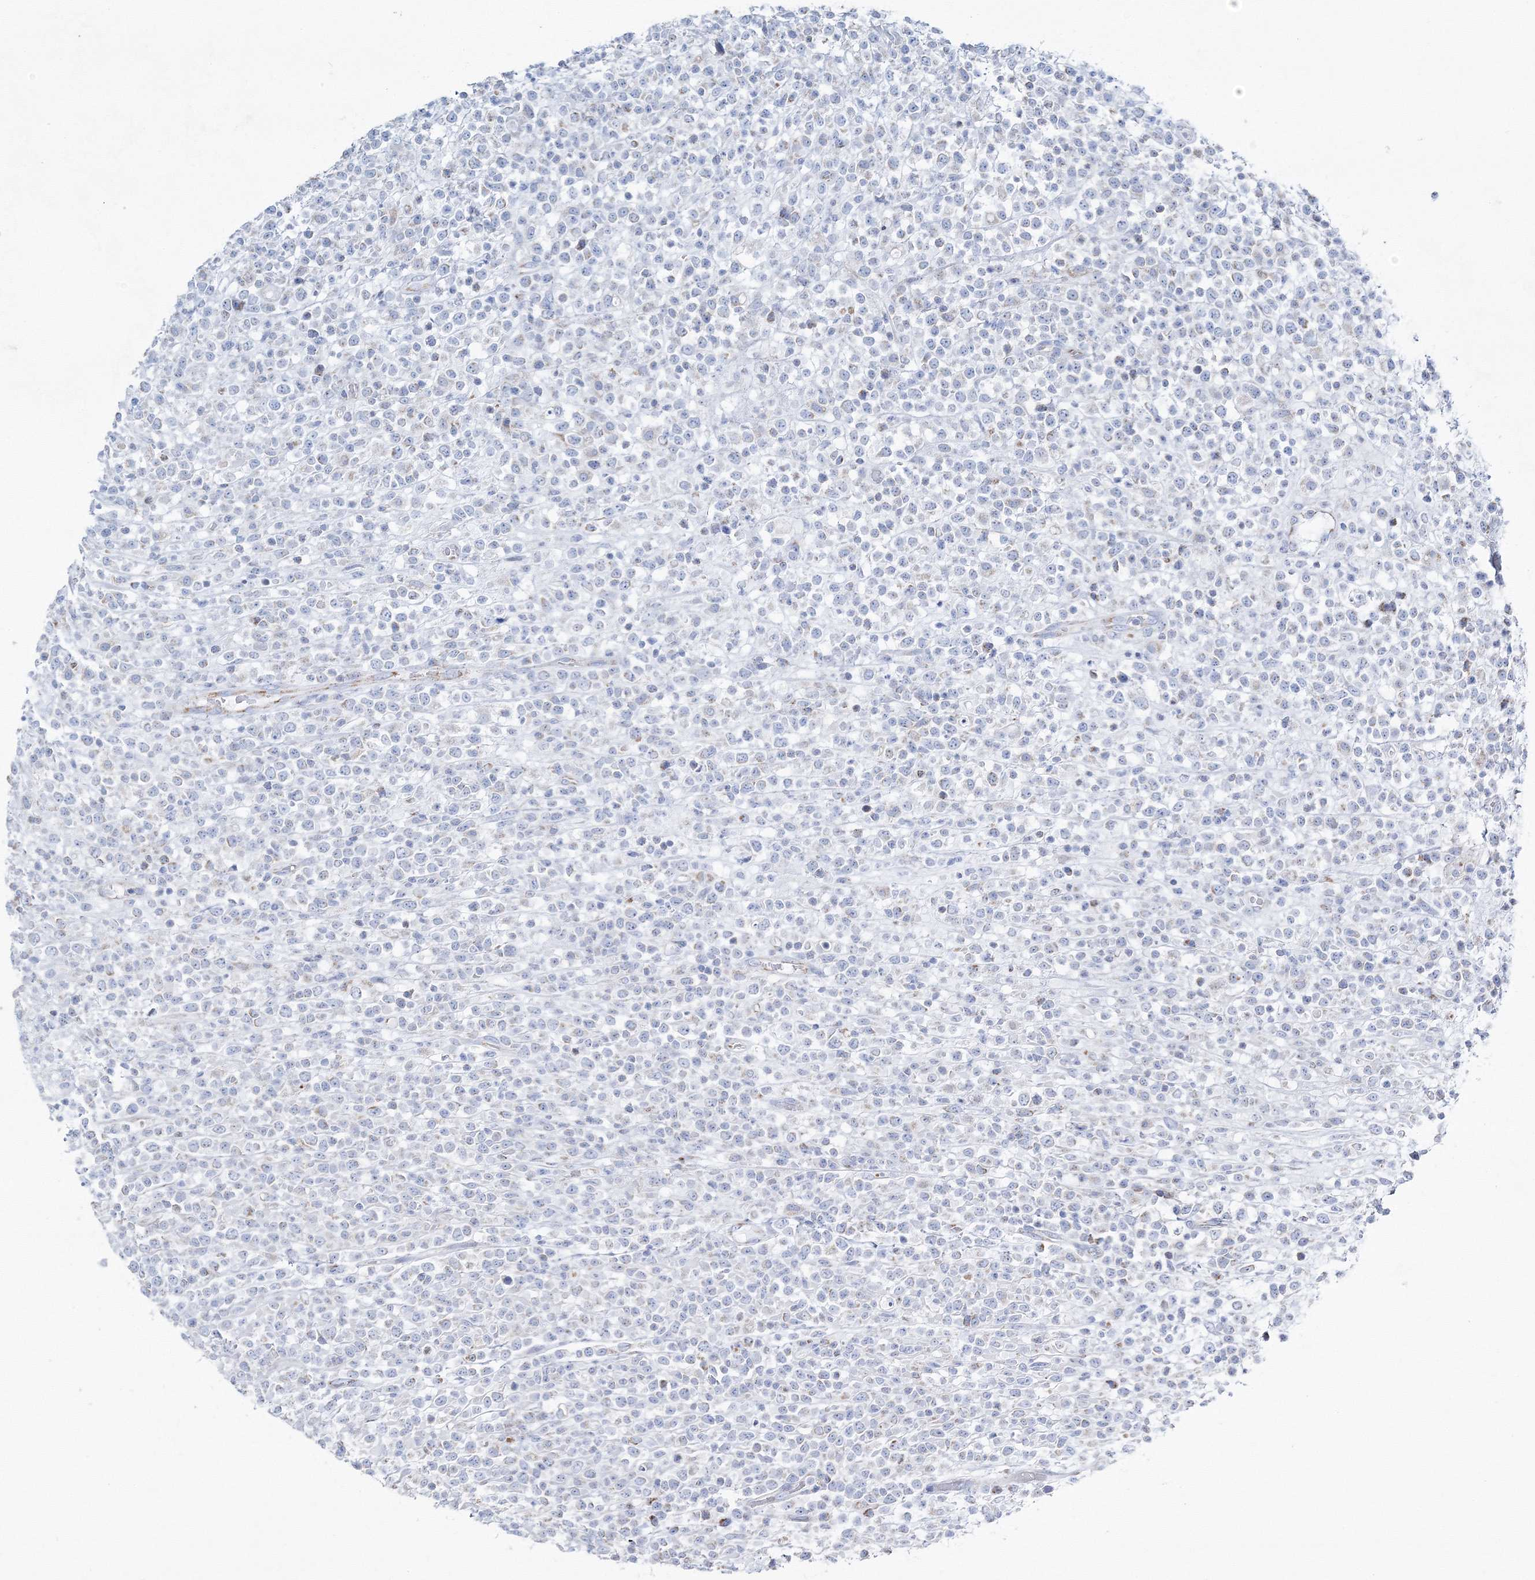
{"staining": {"intensity": "negative", "quantity": "none", "location": "none"}, "tissue": "lymphoma", "cell_type": "Tumor cells", "image_type": "cancer", "snomed": [{"axis": "morphology", "description": "Malignant lymphoma, non-Hodgkin's type, High grade"}, {"axis": "topography", "description": "Colon"}], "caption": "A micrograph of human malignant lymphoma, non-Hodgkin's type (high-grade) is negative for staining in tumor cells.", "gene": "HIBCH", "patient": {"sex": "female", "age": 53}}